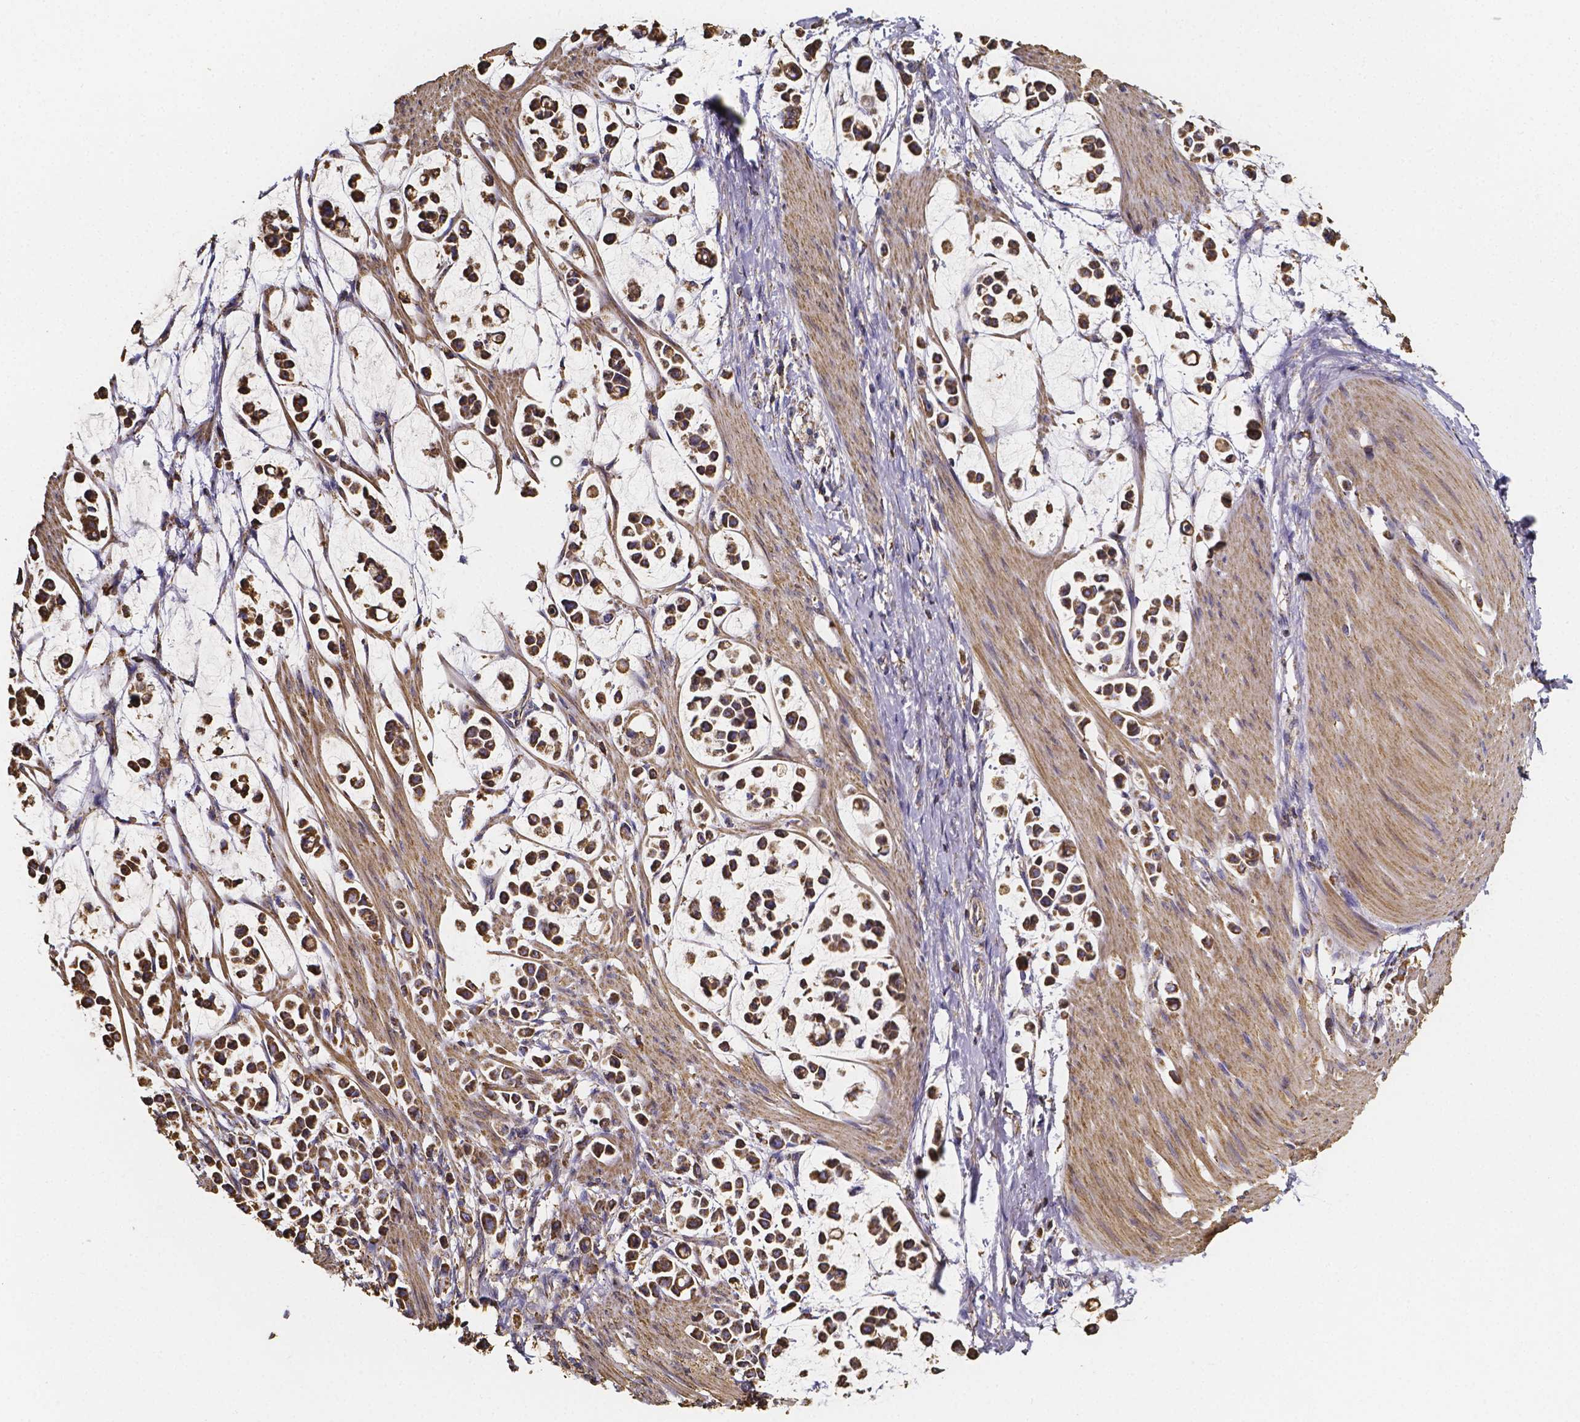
{"staining": {"intensity": "moderate", "quantity": ">75%", "location": "cytoplasmic/membranous"}, "tissue": "stomach cancer", "cell_type": "Tumor cells", "image_type": "cancer", "snomed": [{"axis": "morphology", "description": "Adenocarcinoma, NOS"}, {"axis": "topography", "description": "Stomach"}], "caption": "IHC histopathology image of neoplastic tissue: human adenocarcinoma (stomach) stained using immunohistochemistry (IHC) displays medium levels of moderate protein expression localized specifically in the cytoplasmic/membranous of tumor cells, appearing as a cytoplasmic/membranous brown color.", "gene": "SLC35D2", "patient": {"sex": "male", "age": 82}}